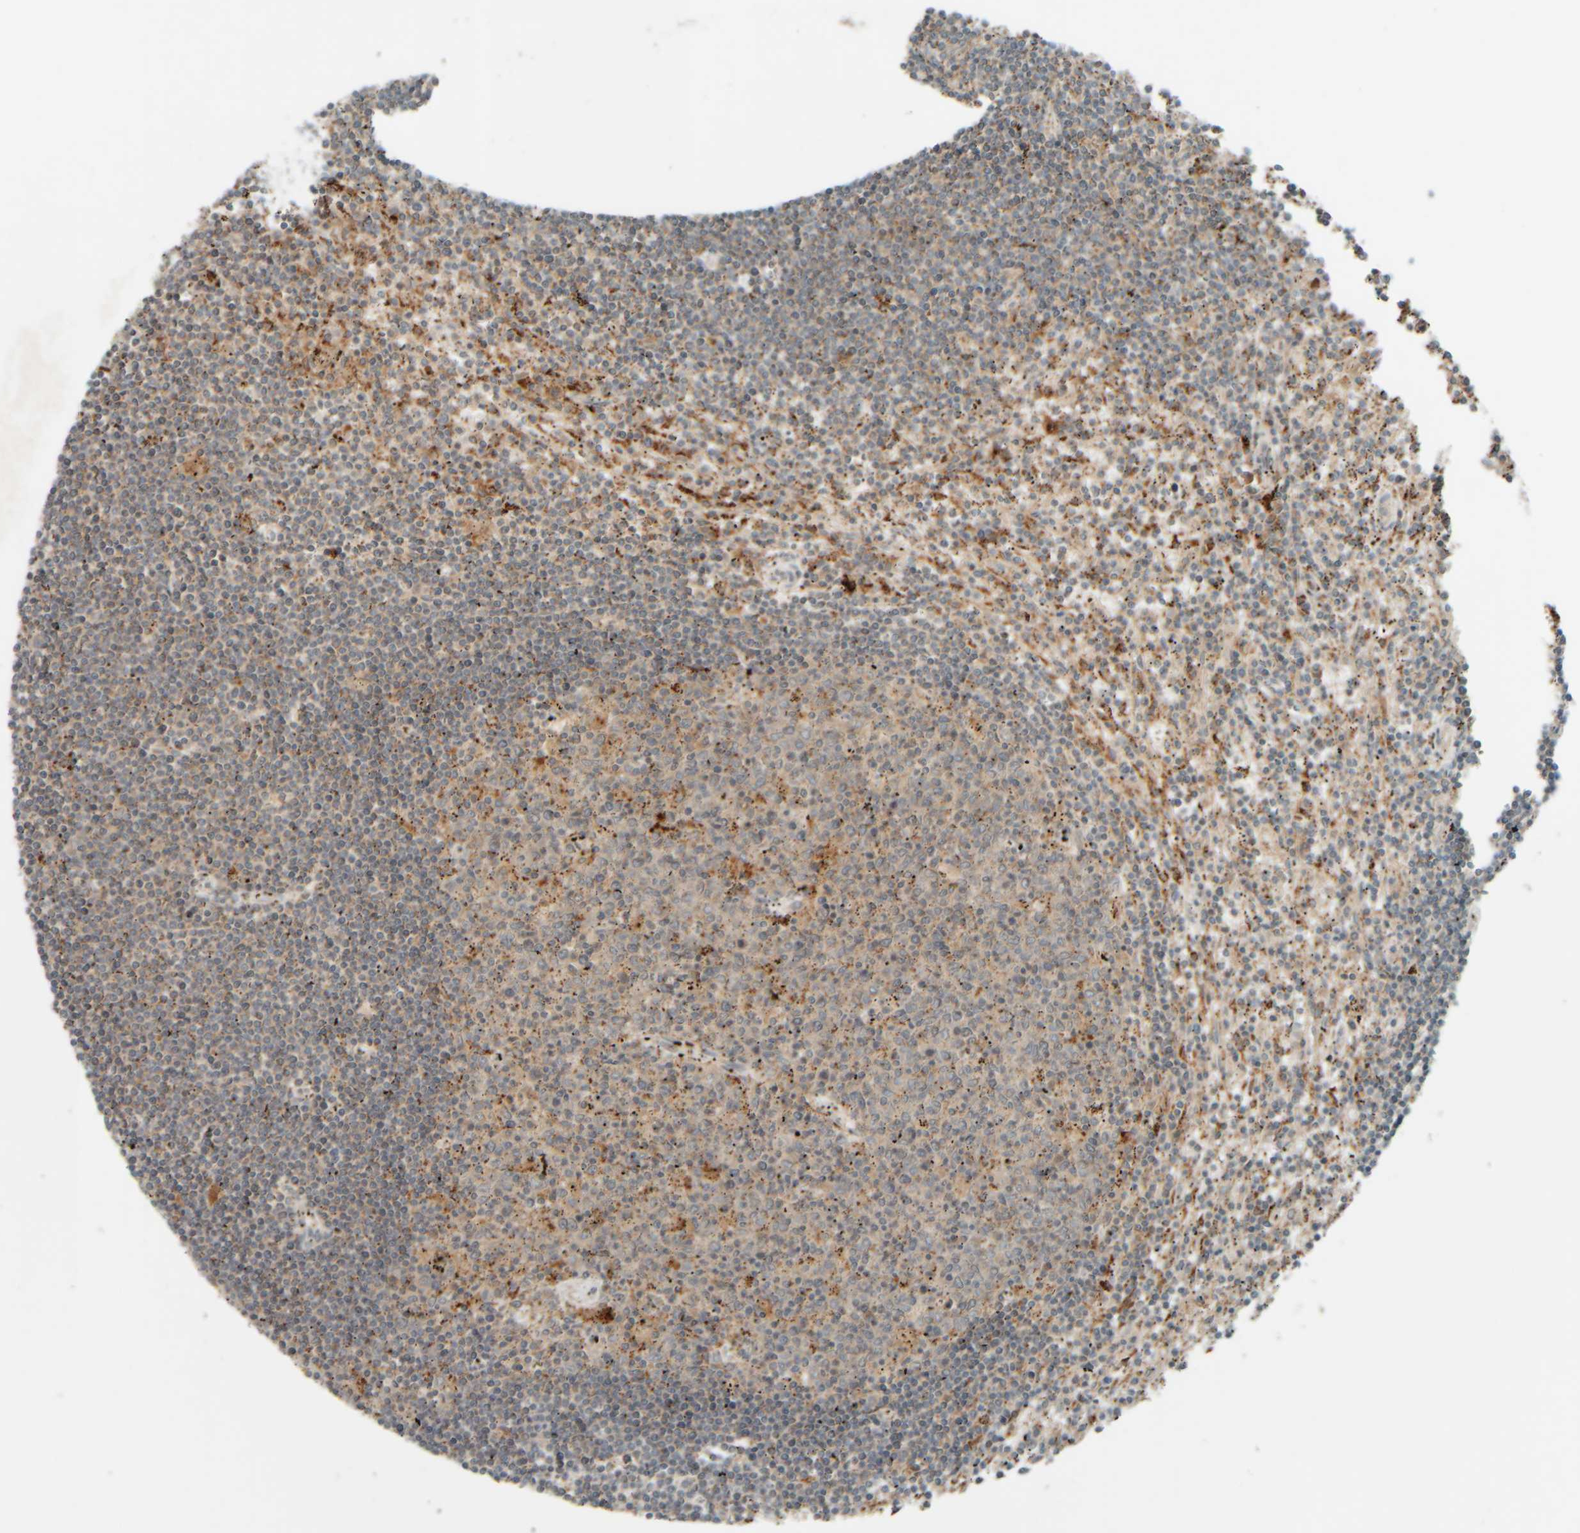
{"staining": {"intensity": "weak", "quantity": "25%-75%", "location": "cytoplasmic/membranous"}, "tissue": "lymphoma", "cell_type": "Tumor cells", "image_type": "cancer", "snomed": [{"axis": "morphology", "description": "Malignant lymphoma, non-Hodgkin's type, Low grade"}, {"axis": "topography", "description": "Spleen"}], "caption": "About 25%-75% of tumor cells in human lymphoma demonstrate weak cytoplasmic/membranous protein staining as visualized by brown immunohistochemical staining.", "gene": "SPAG5", "patient": {"sex": "male", "age": 76}}